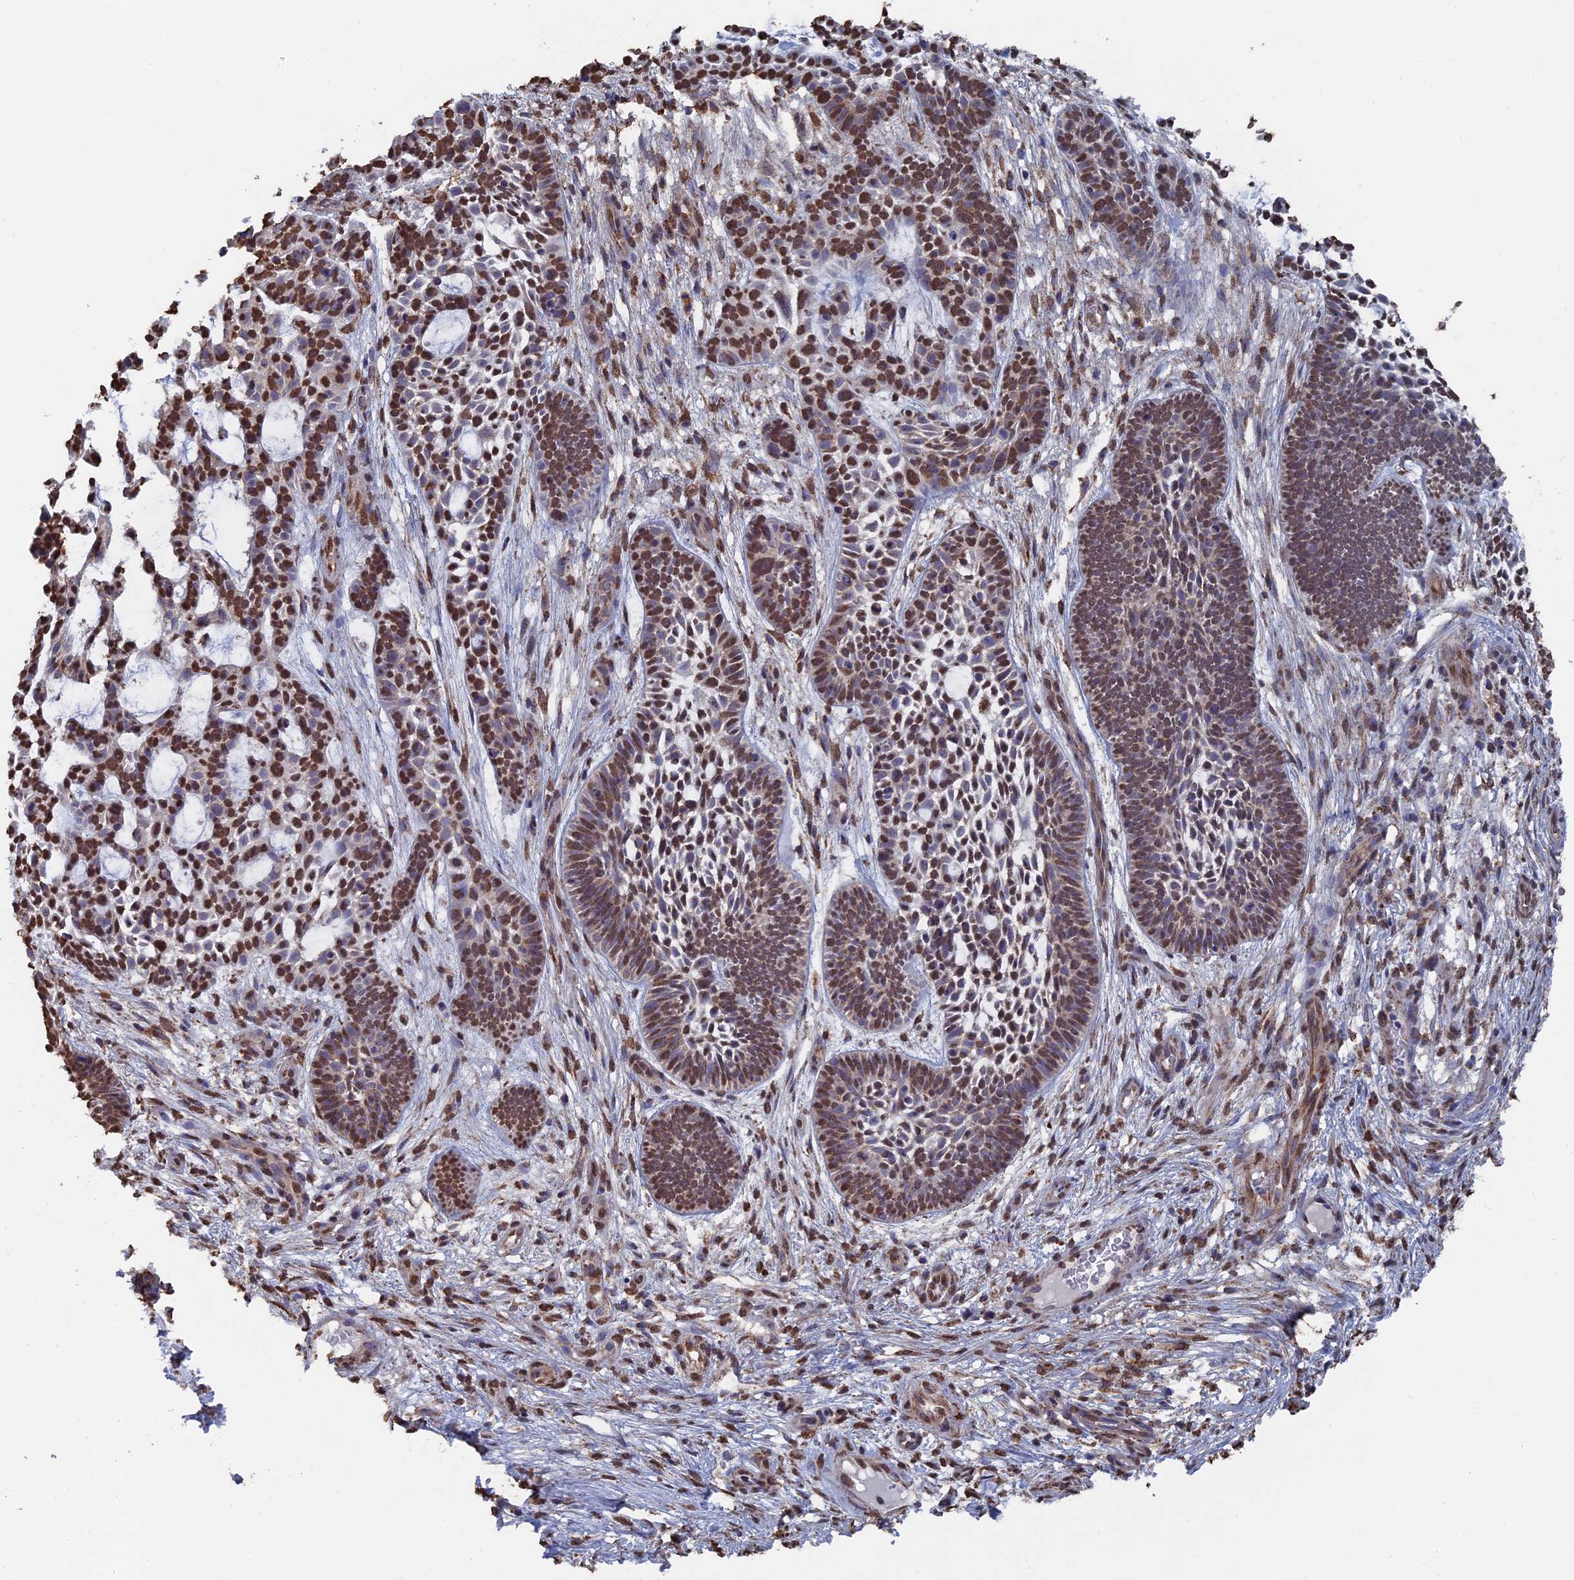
{"staining": {"intensity": "moderate", "quantity": ">75%", "location": "nuclear"}, "tissue": "skin cancer", "cell_type": "Tumor cells", "image_type": "cancer", "snomed": [{"axis": "morphology", "description": "Basal cell carcinoma"}, {"axis": "topography", "description": "Skin"}], "caption": "The image shows a brown stain indicating the presence of a protein in the nuclear of tumor cells in basal cell carcinoma (skin). Using DAB (brown) and hematoxylin (blue) stains, captured at high magnification using brightfield microscopy.", "gene": "SMG9", "patient": {"sex": "male", "age": 89}}